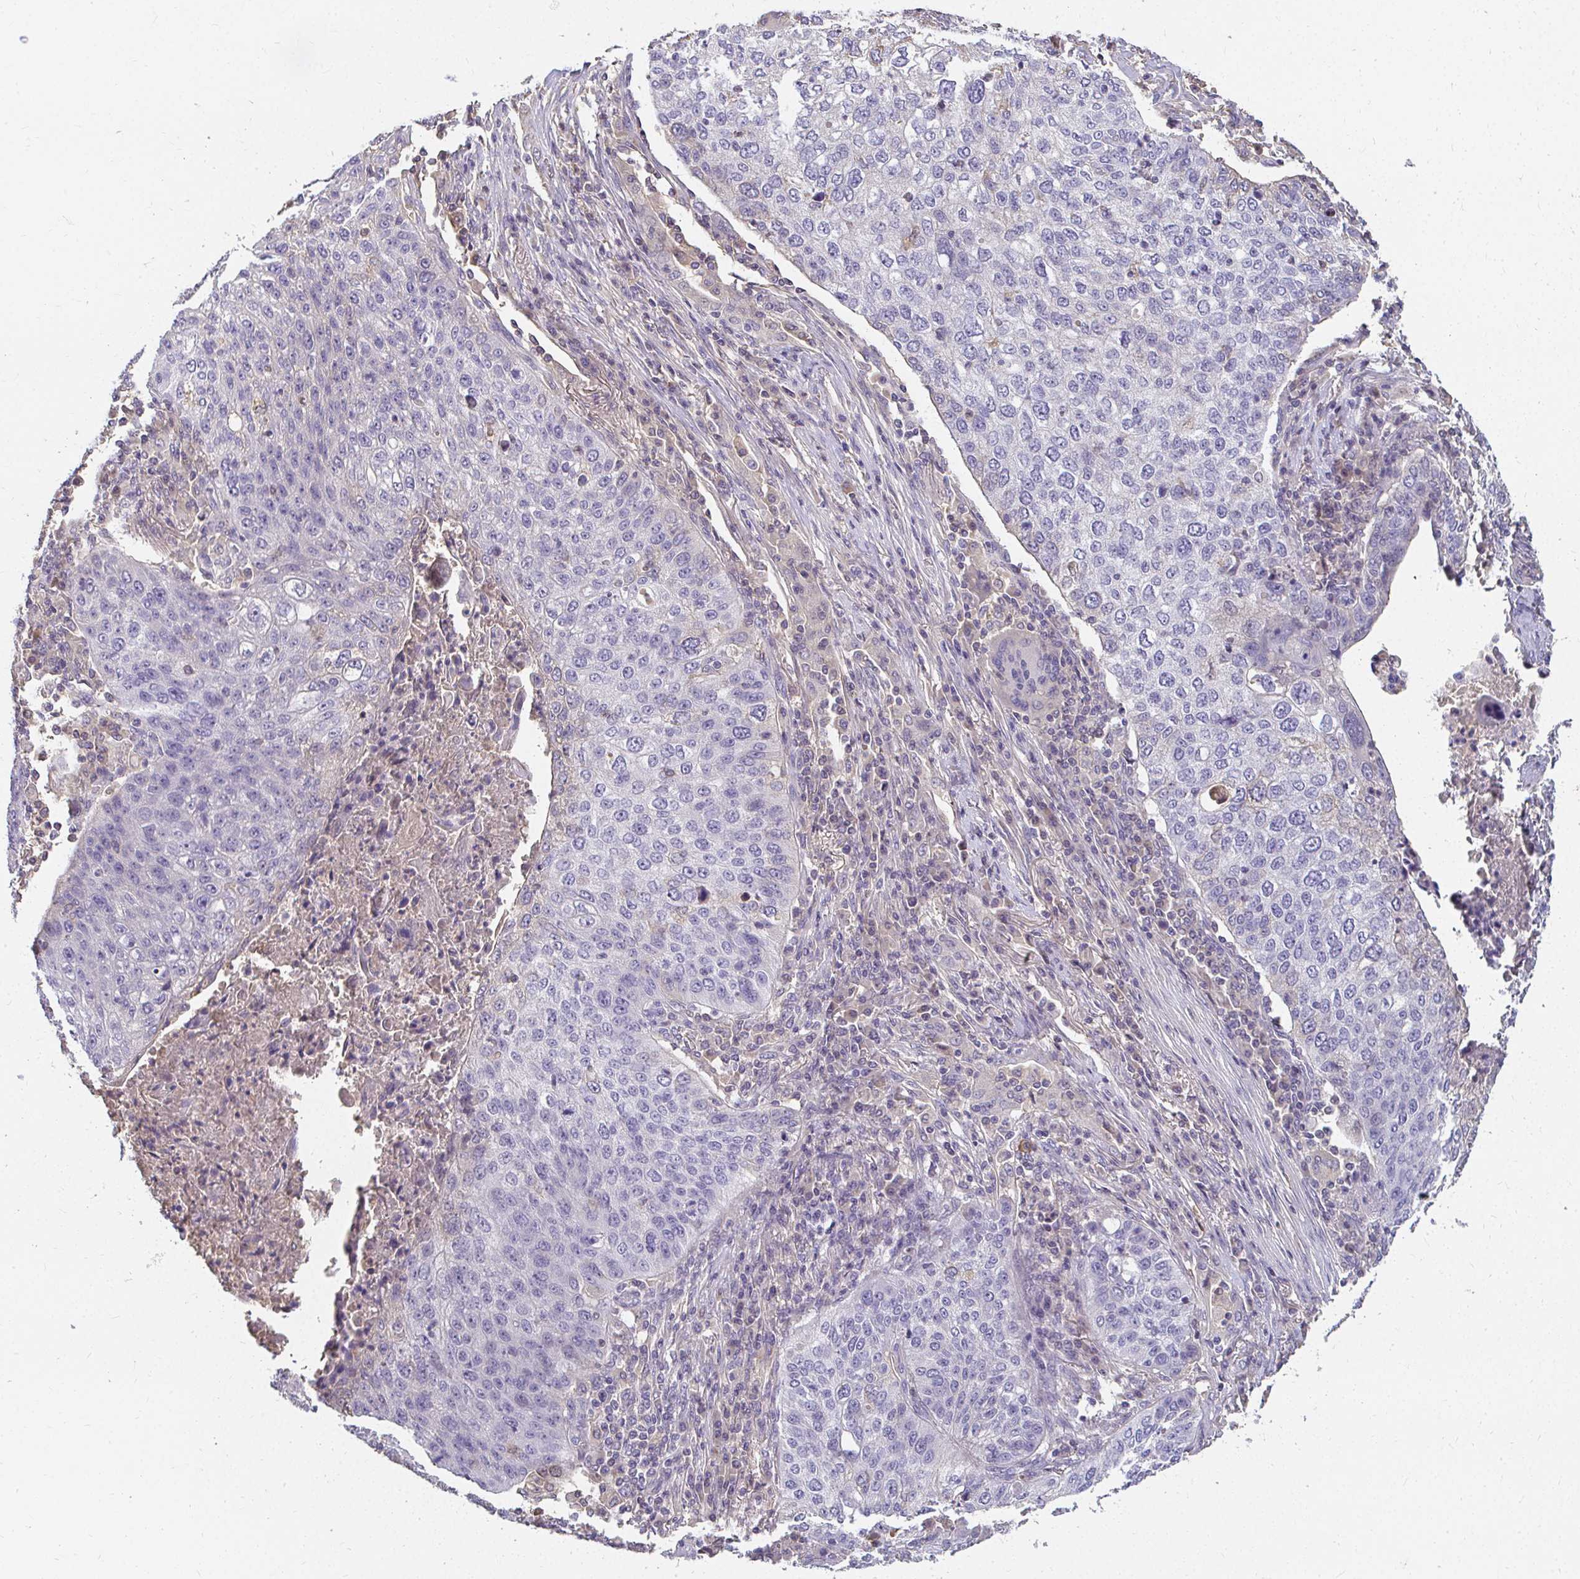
{"staining": {"intensity": "negative", "quantity": "none", "location": "none"}, "tissue": "lung cancer", "cell_type": "Tumor cells", "image_type": "cancer", "snomed": [{"axis": "morphology", "description": "Squamous cell carcinoma, NOS"}, {"axis": "topography", "description": "Lung"}], "caption": "There is no significant expression in tumor cells of lung squamous cell carcinoma.", "gene": "LOXL4", "patient": {"sex": "male", "age": 63}}